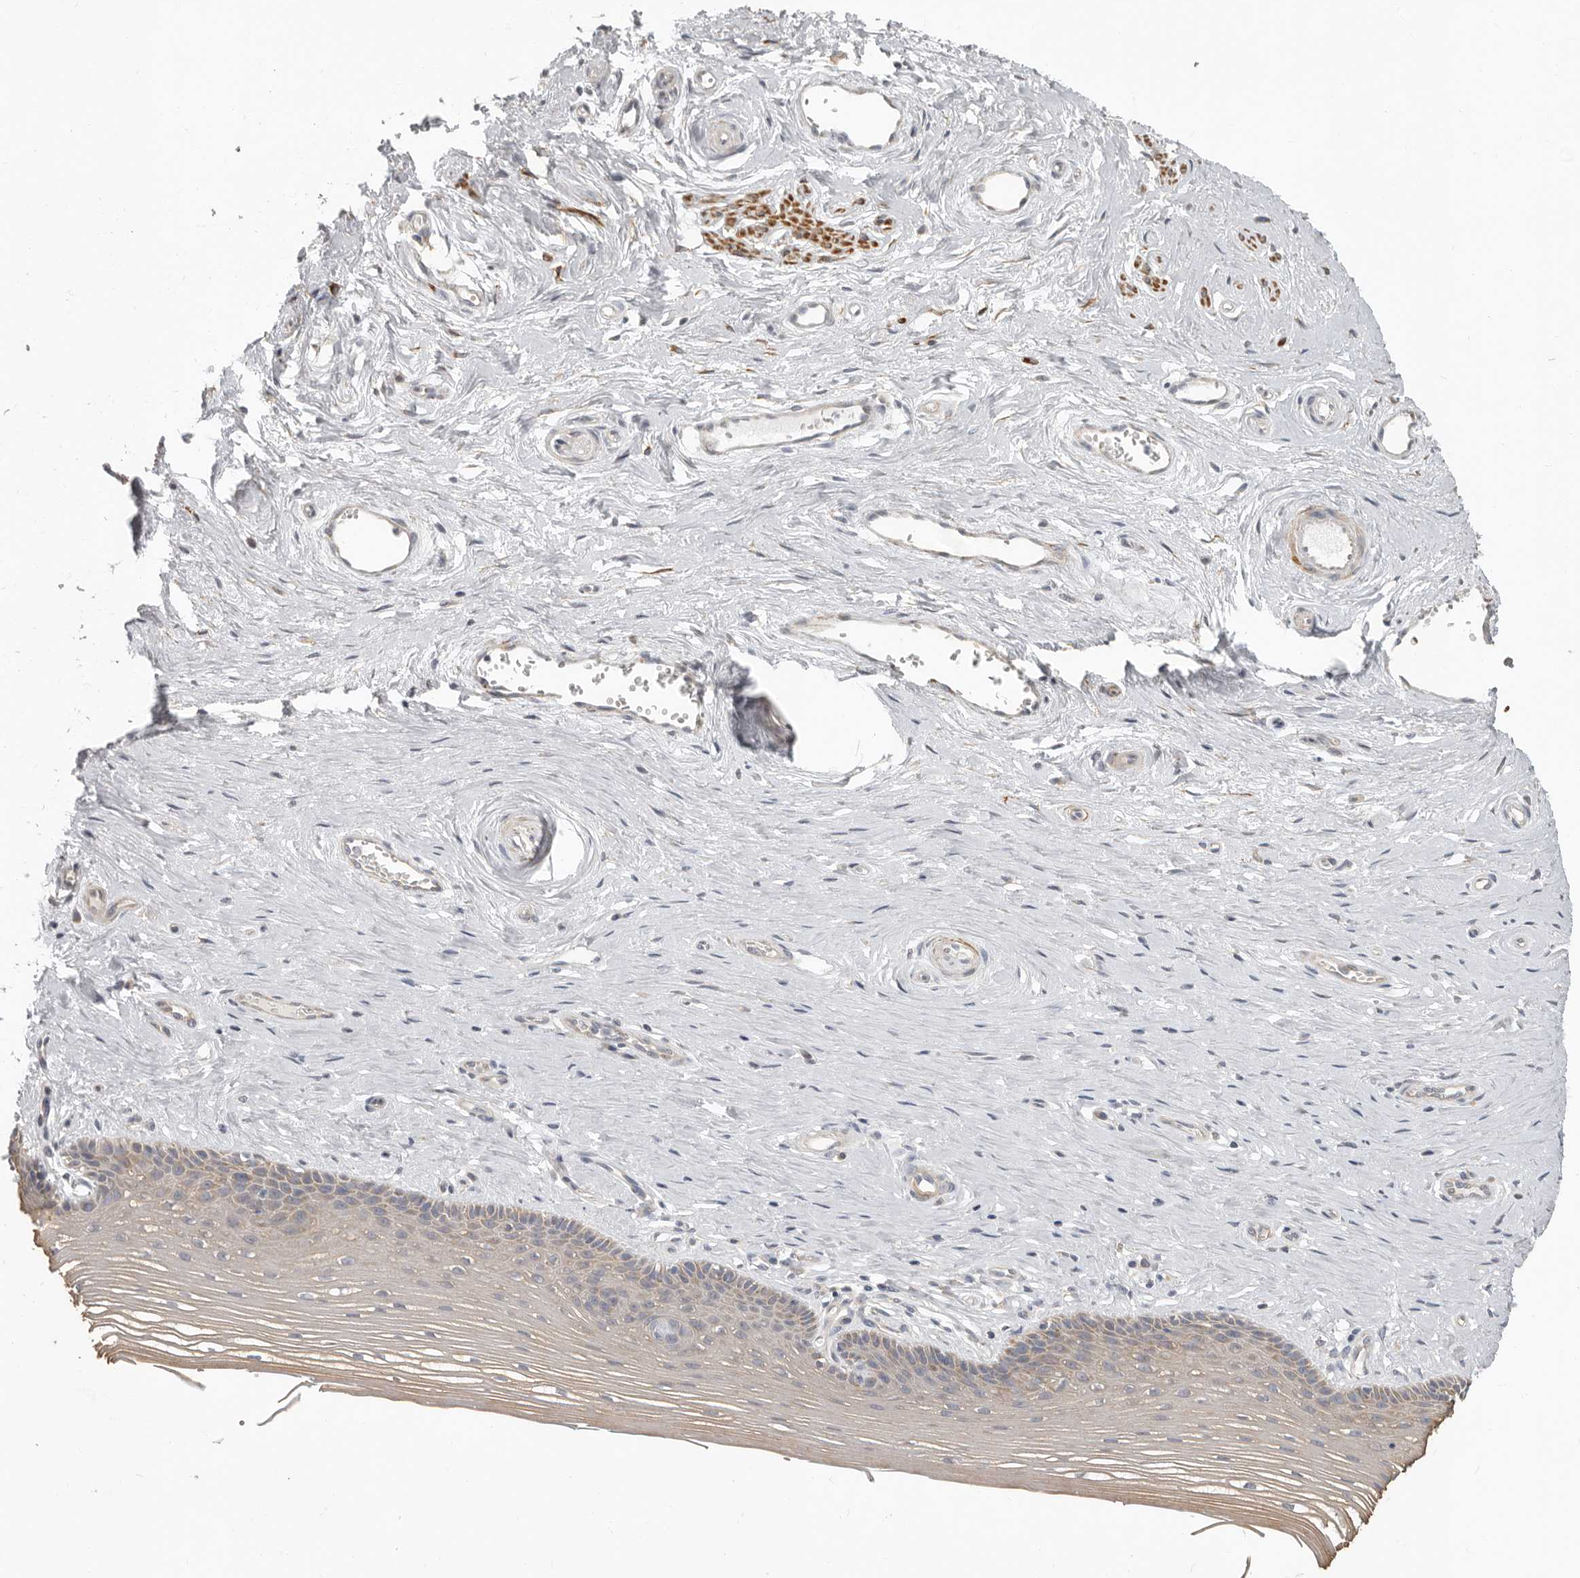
{"staining": {"intensity": "weak", "quantity": ">75%", "location": "cytoplasmic/membranous"}, "tissue": "vagina", "cell_type": "Squamous epithelial cells", "image_type": "normal", "snomed": [{"axis": "morphology", "description": "Normal tissue, NOS"}, {"axis": "topography", "description": "Vagina"}], "caption": "Brown immunohistochemical staining in normal human vagina shows weak cytoplasmic/membranous positivity in about >75% of squamous epithelial cells. The staining was performed using DAB (3,3'-diaminobenzidine), with brown indicating positive protein expression. Nuclei are stained blue with hematoxylin.", "gene": "UNK", "patient": {"sex": "female", "age": 46}}